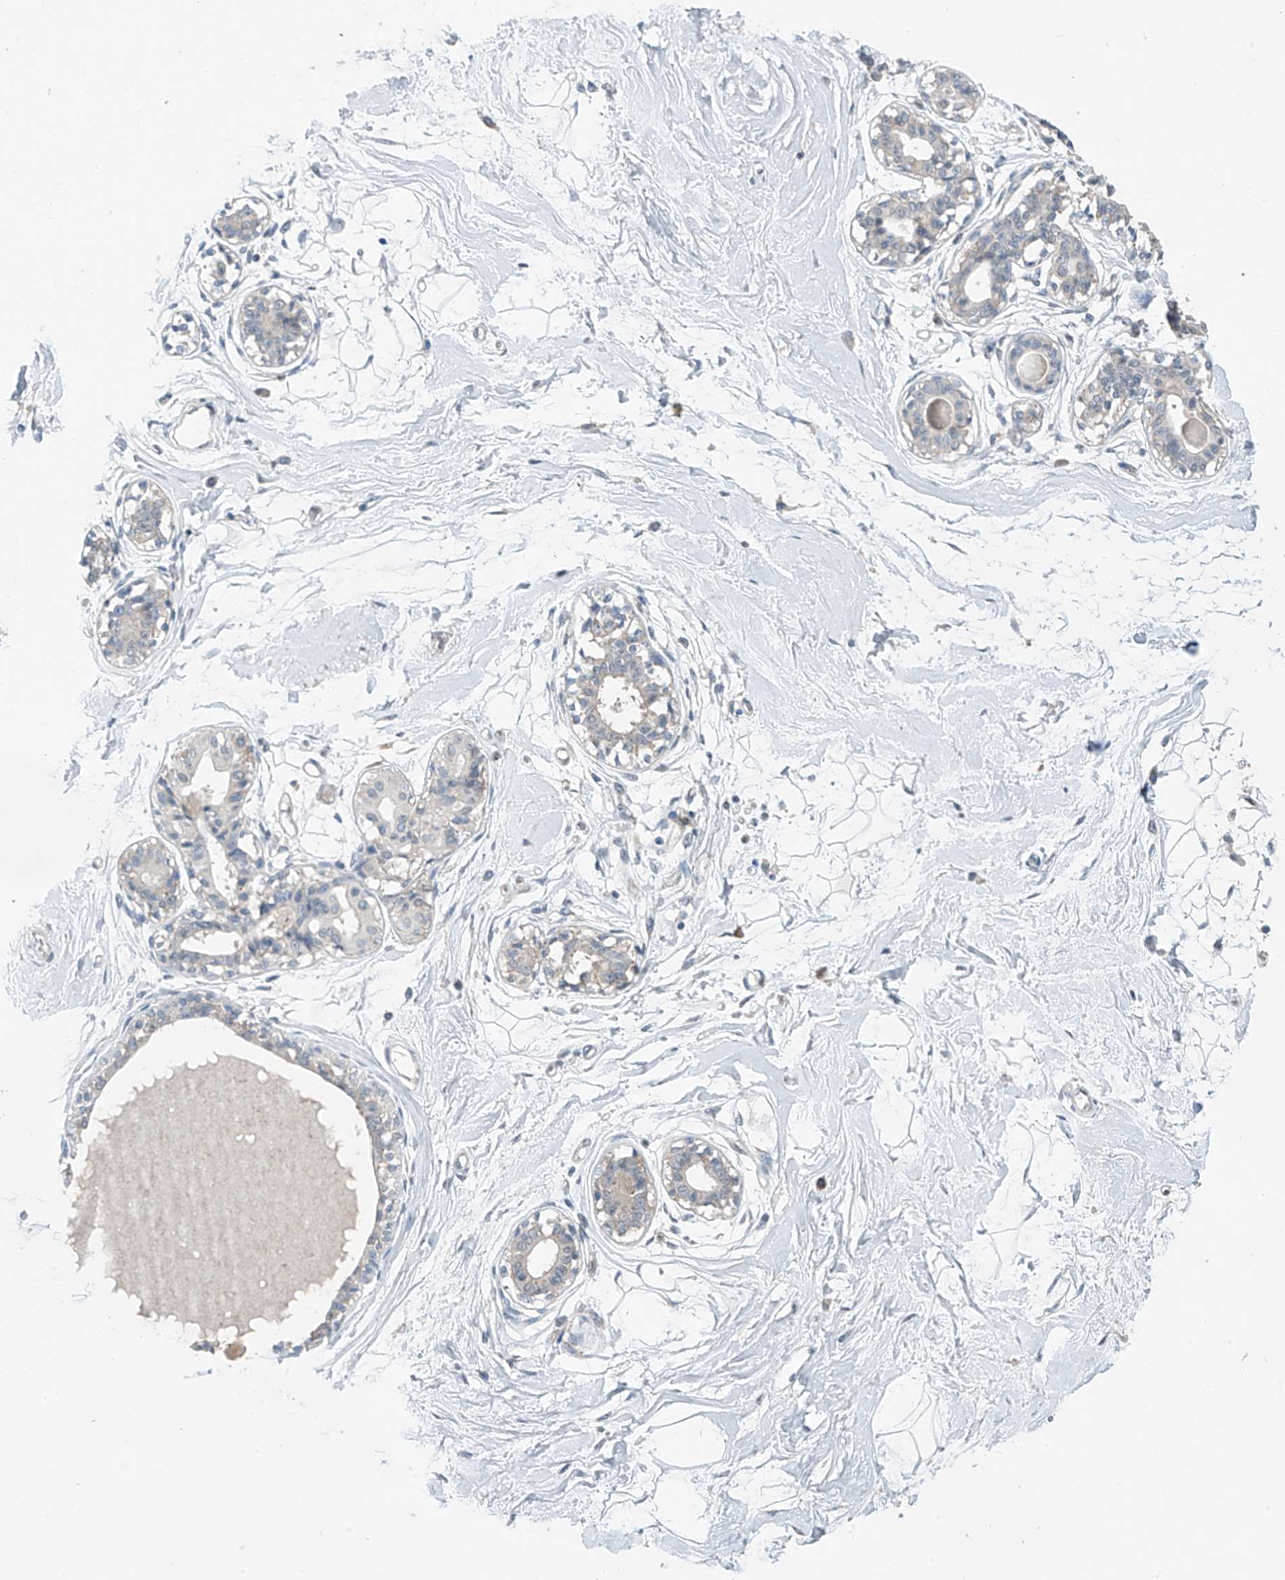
{"staining": {"intensity": "negative", "quantity": "none", "location": "none"}, "tissue": "breast", "cell_type": "Adipocytes", "image_type": "normal", "snomed": [{"axis": "morphology", "description": "Normal tissue, NOS"}, {"axis": "topography", "description": "Breast"}], "caption": "An IHC micrograph of unremarkable breast is shown. There is no staining in adipocytes of breast. Brightfield microscopy of immunohistochemistry stained with DAB (brown) and hematoxylin (blue), captured at high magnification.", "gene": "RPL4", "patient": {"sex": "female", "age": 45}}